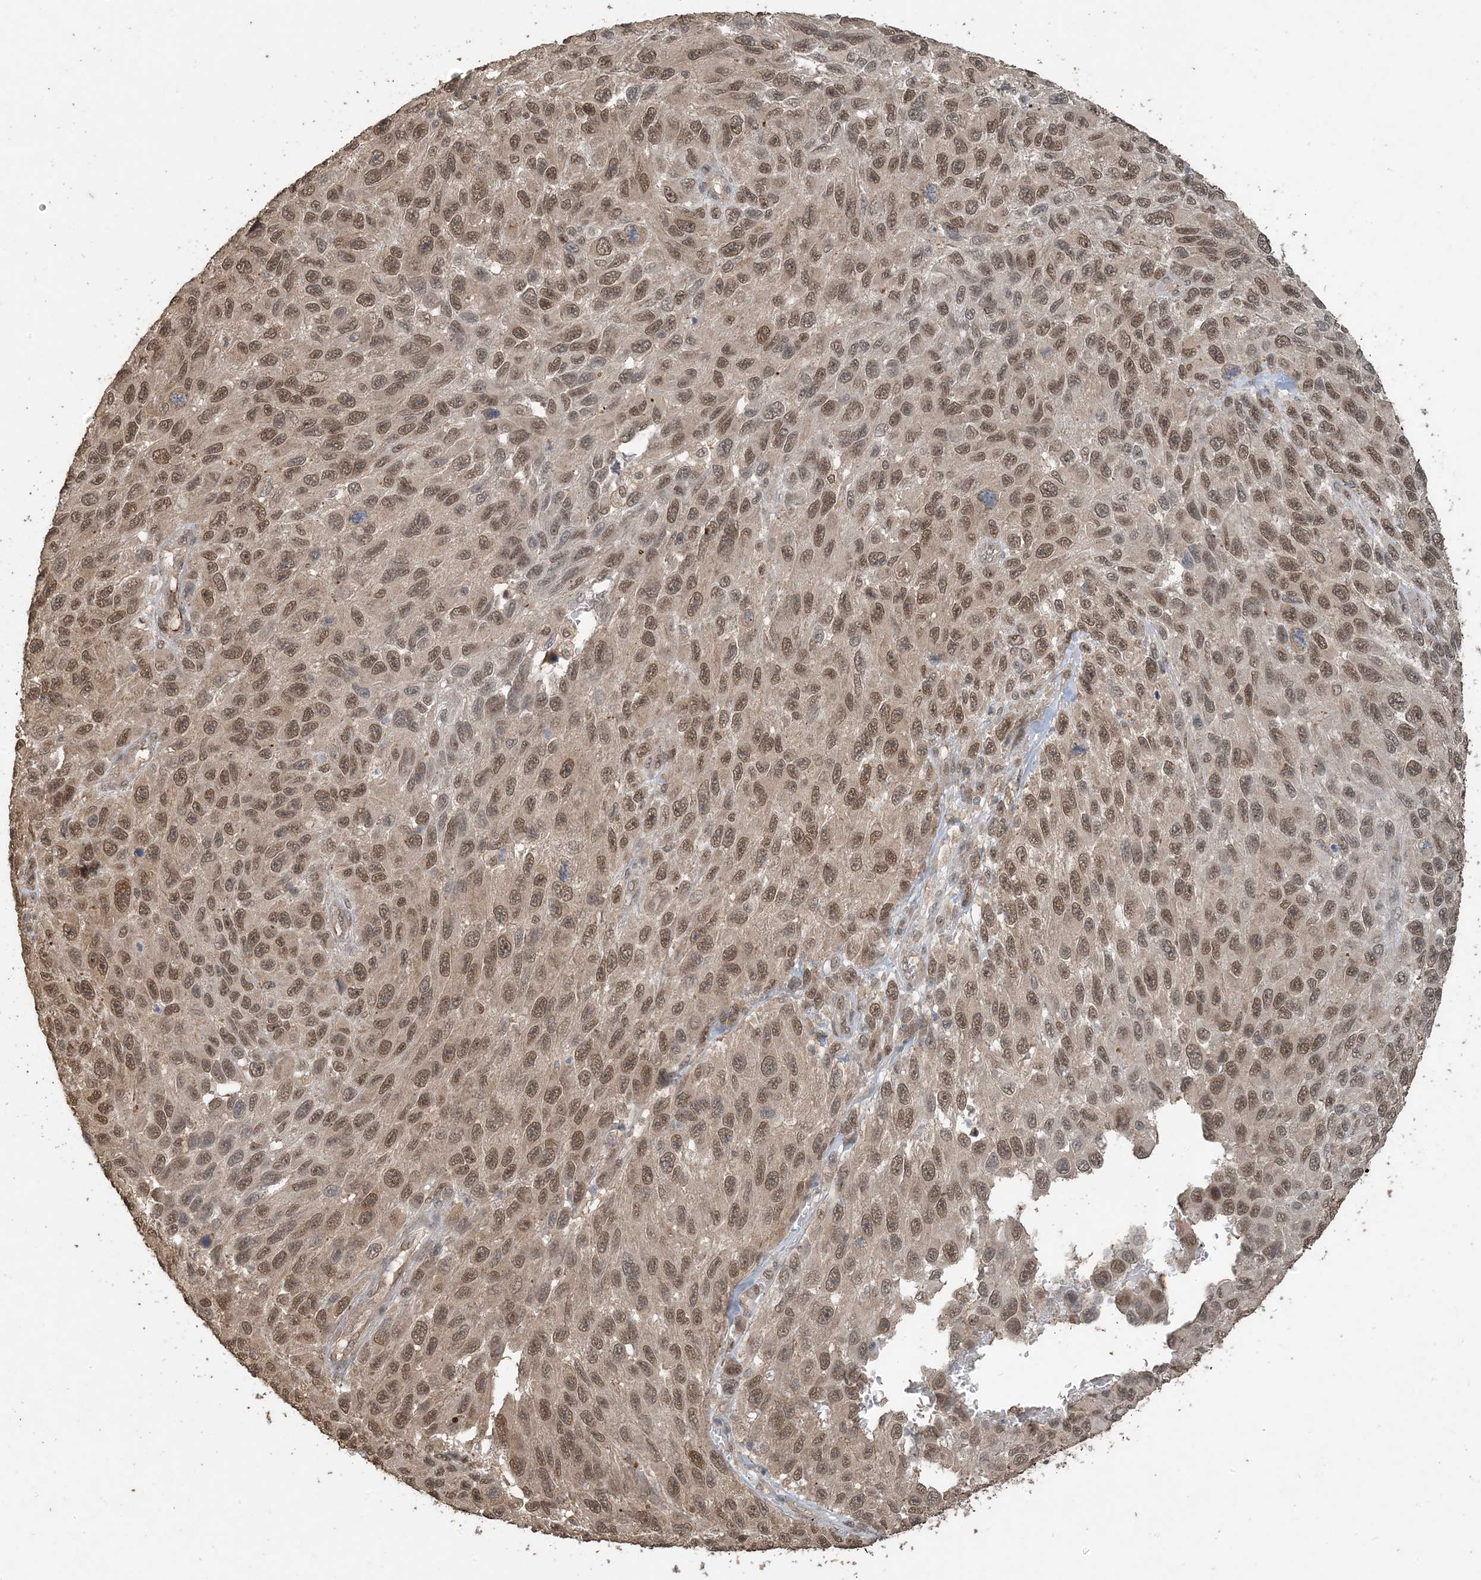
{"staining": {"intensity": "moderate", "quantity": ">75%", "location": "nuclear"}, "tissue": "melanoma", "cell_type": "Tumor cells", "image_type": "cancer", "snomed": [{"axis": "morphology", "description": "Malignant melanoma, NOS"}, {"axis": "topography", "description": "Skin"}], "caption": "Immunohistochemical staining of melanoma exhibits medium levels of moderate nuclear positivity in about >75% of tumor cells.", "gene": "ZC3H12A", "patient": {"sex": "female", "age": 96}}